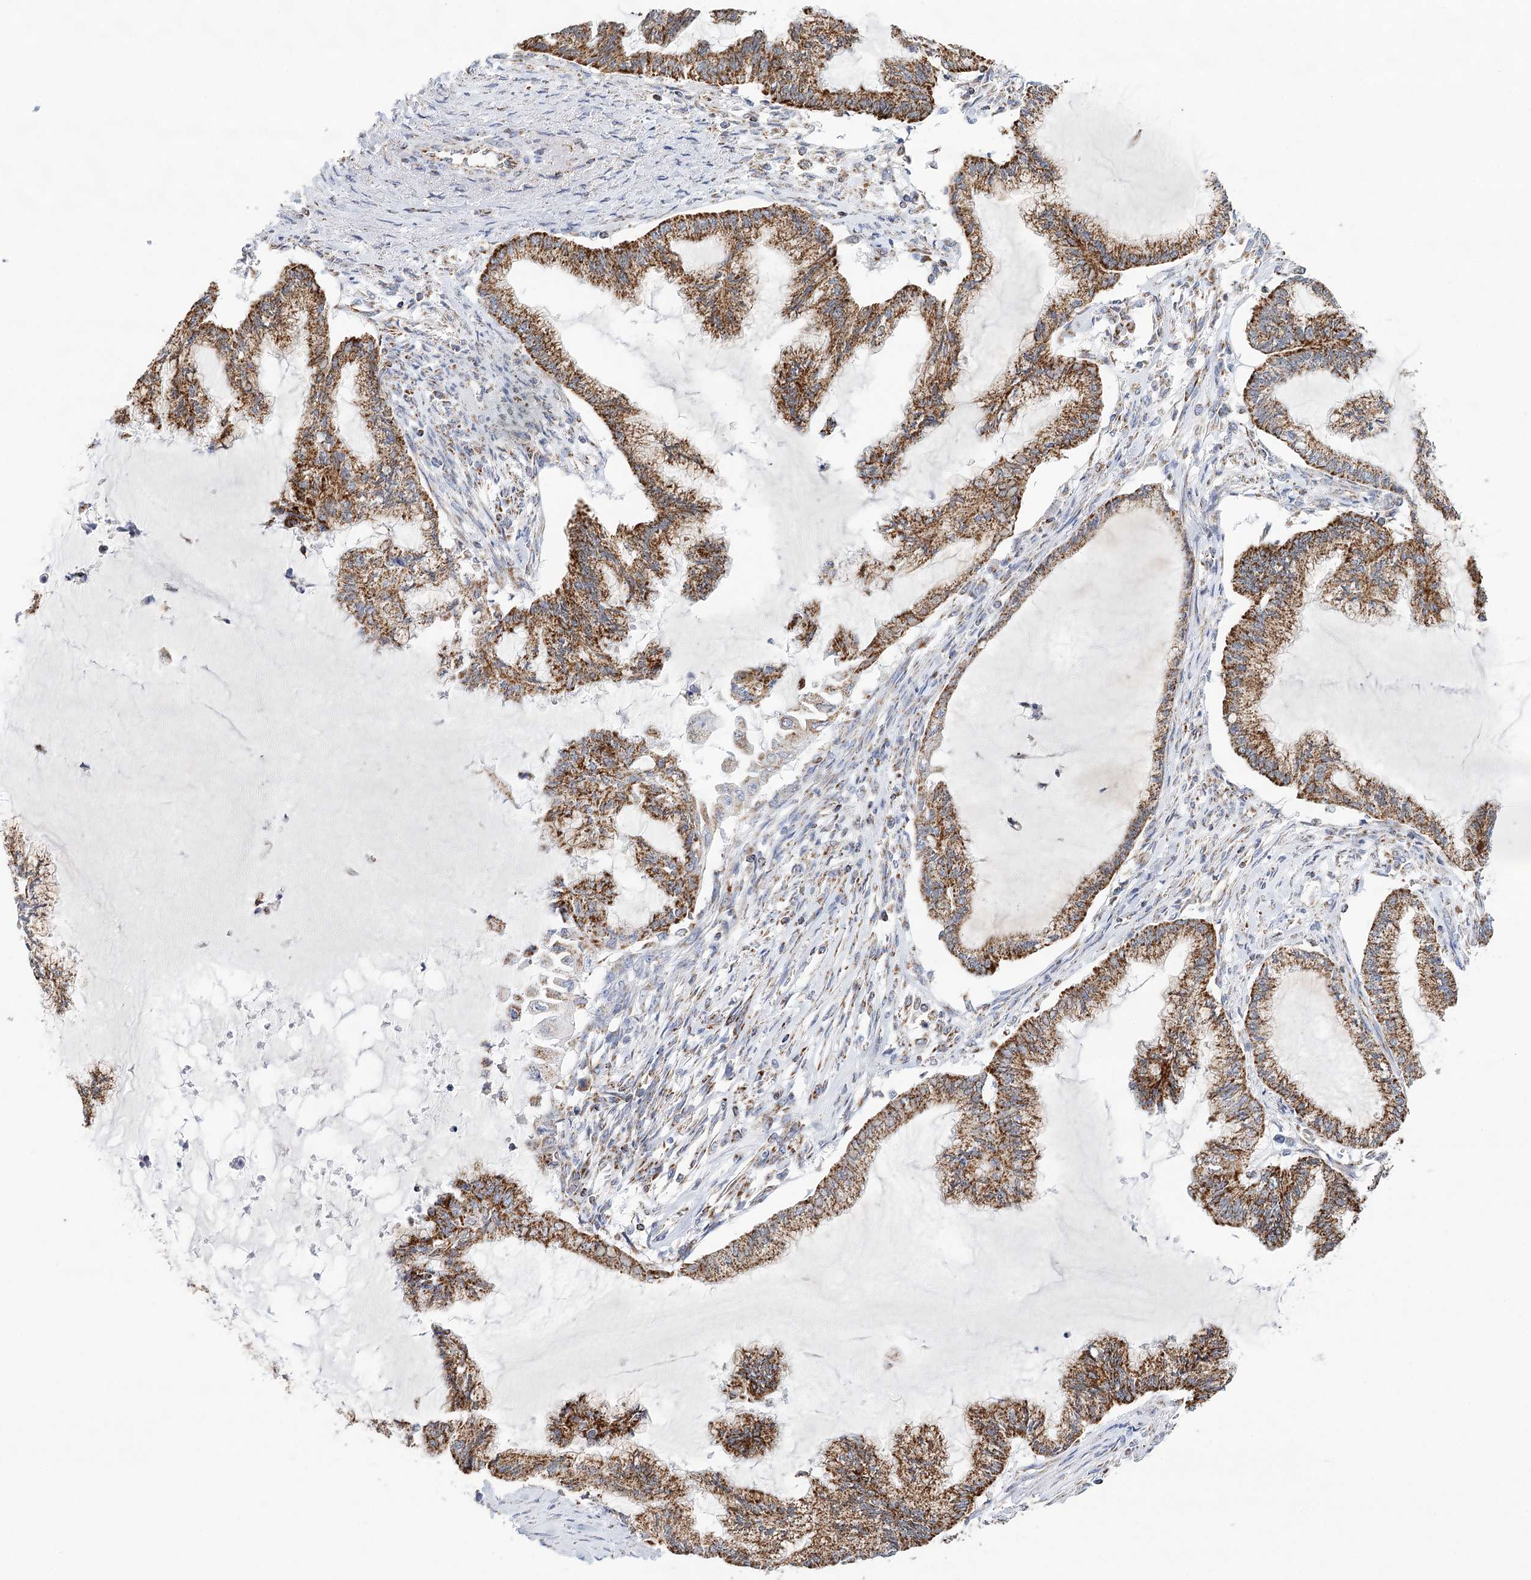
{"staining": {"intensity": "strong", "quantity": ">75%", "location": "cytoplasmic/membranous"}, "tissue": "endometrial cancer", "cell_type": "Tumor cells", "image_type": "cancer", "snomed": [{"axis": "morphology", "description": "Adenocarcinoma, NOS"}, {"axis": "topography", "description": "Endometrium"}], "caption": "The immunohistochemical stain labels strong cytoplasmic/membranous staining in tumor cells of endometrial adenocarcinoma tissue.", "gene": "LSS", "patient": {"sex": "female", "age": 86}}